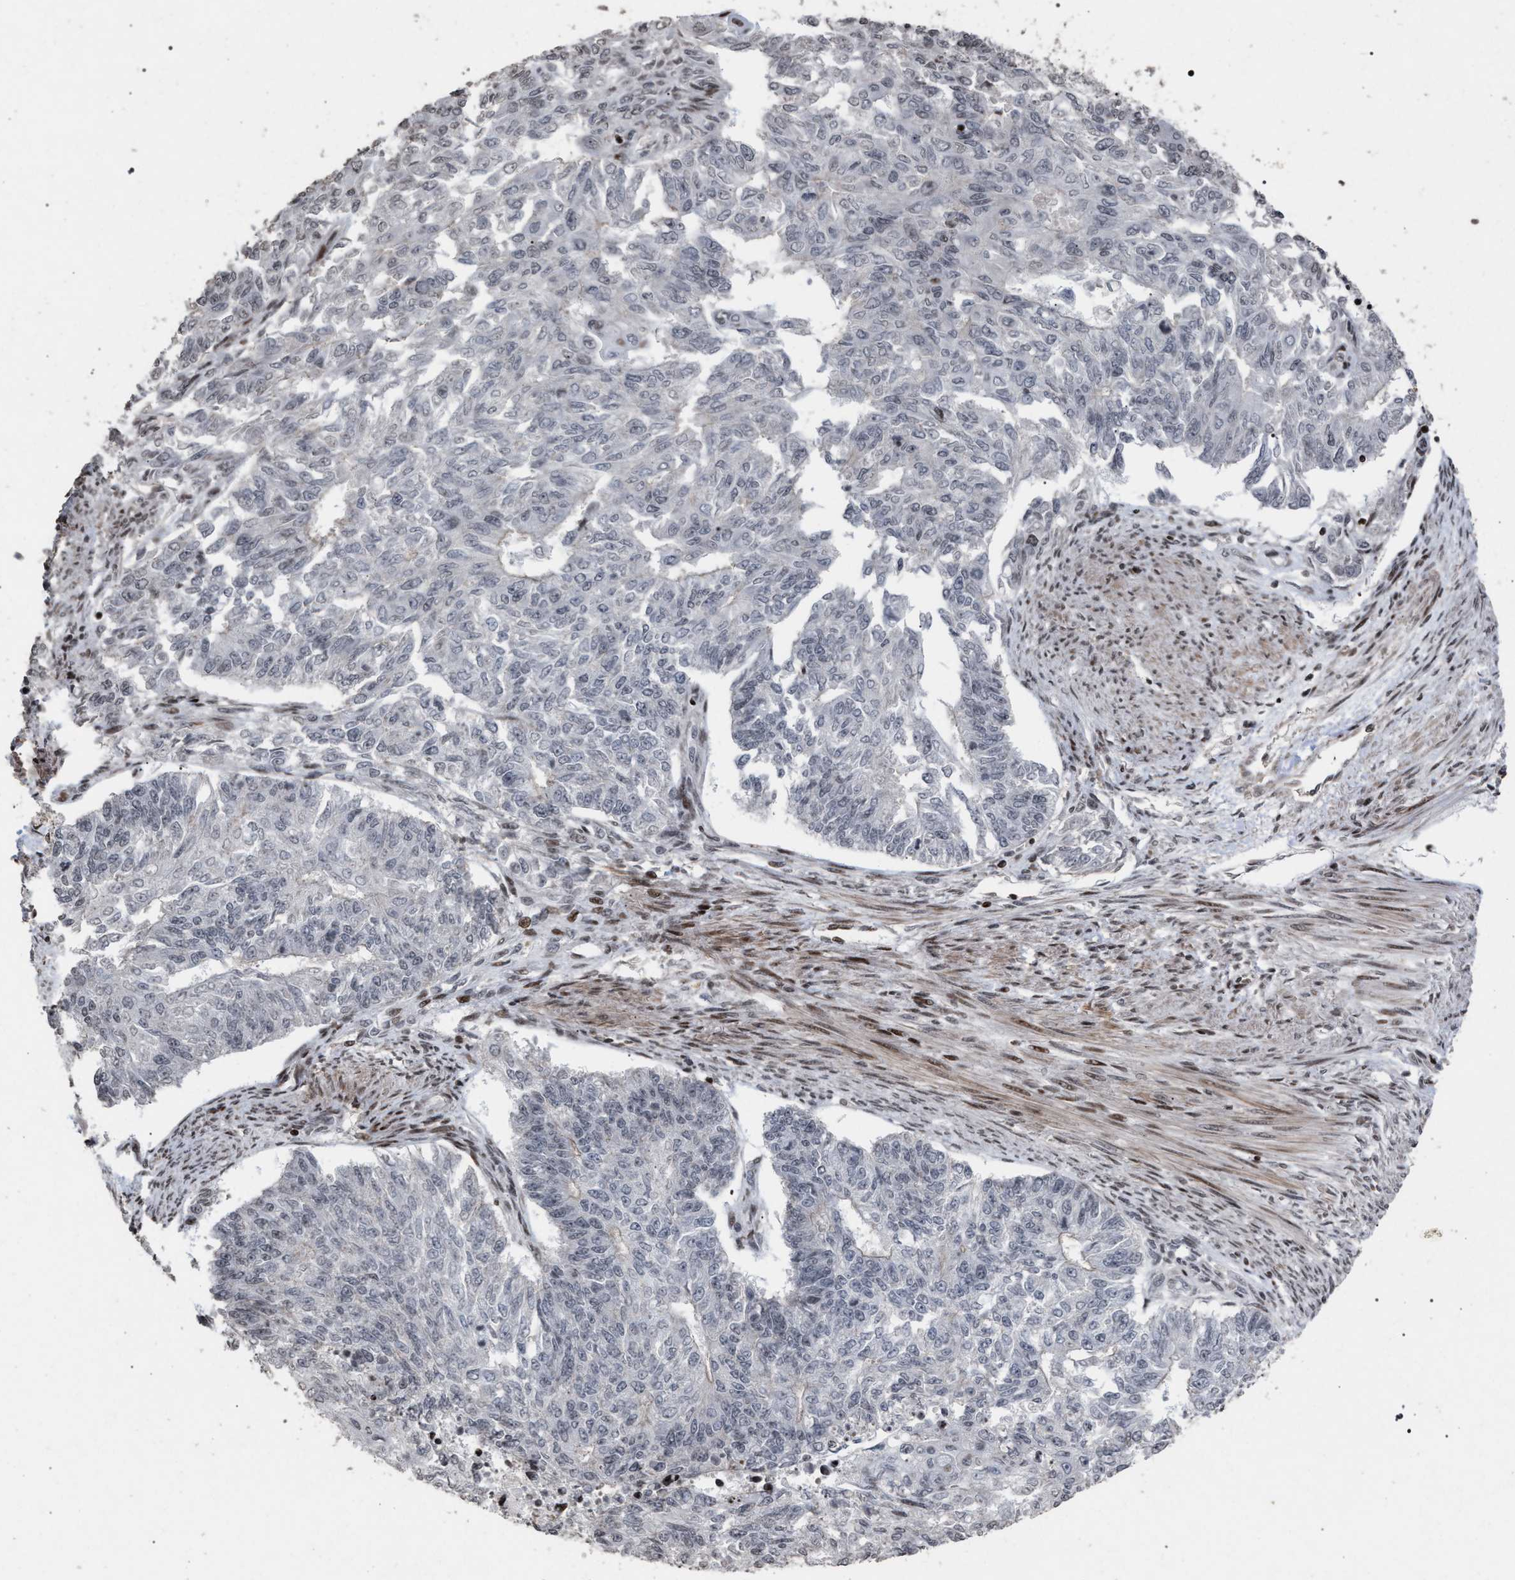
{"staining": {"intensity": "negative", "quantity": "none", "location": "none"}, "tissue": "endometrial cancer", "cell_type": "Tumor cells", "image_type": "cancer", "snomed": [{"axis": "morphology", "description": "Adenocarcinoma, NOS"}, {"axis": "topography", "description": "Endometrium"}], "caption": "Immunohistochemistry (IHC) of endometrial adenocarcinoma shows no staining in tumor cells.", "gene": "FOXD3", "patient": {"sex": "female", "age": 32}}